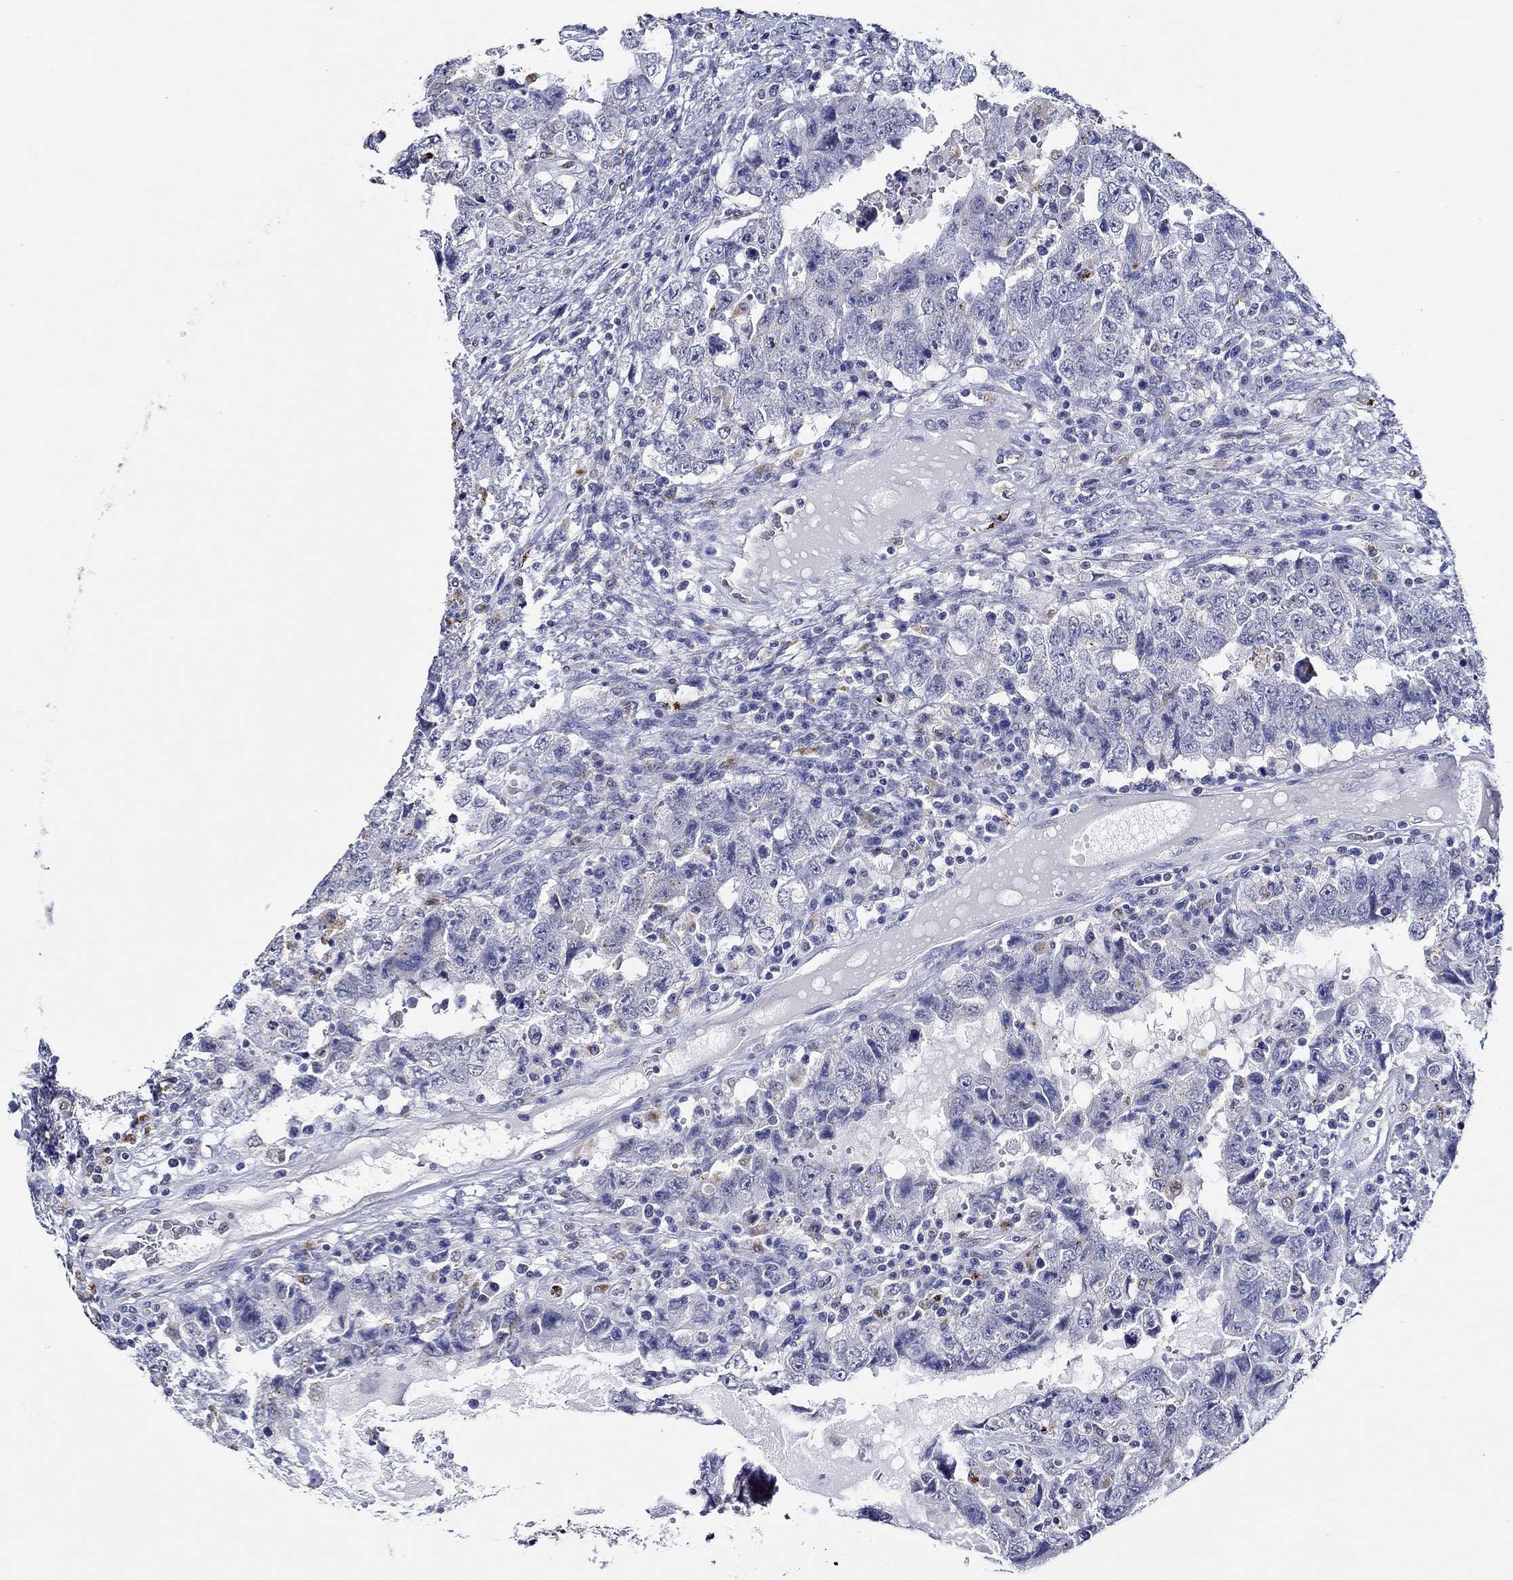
{"staining": {"intensity": "negative", "quantity": "none", "location": "none"}, "tissue": "testis cancer", "cell_type": "Tumor cells", "image_type": "cancer", "snomed": [{"axis": "morphology", "description": "Carcinoma, Embryonal, NOS"}, {"axis": "topography", "description": "Testis"}], "caption": "Testis cancer stained for a protein using IHC shows no positivity tumor cells.", "gene": "GATA2", "patient": {"sex": "male", "age": 26}}